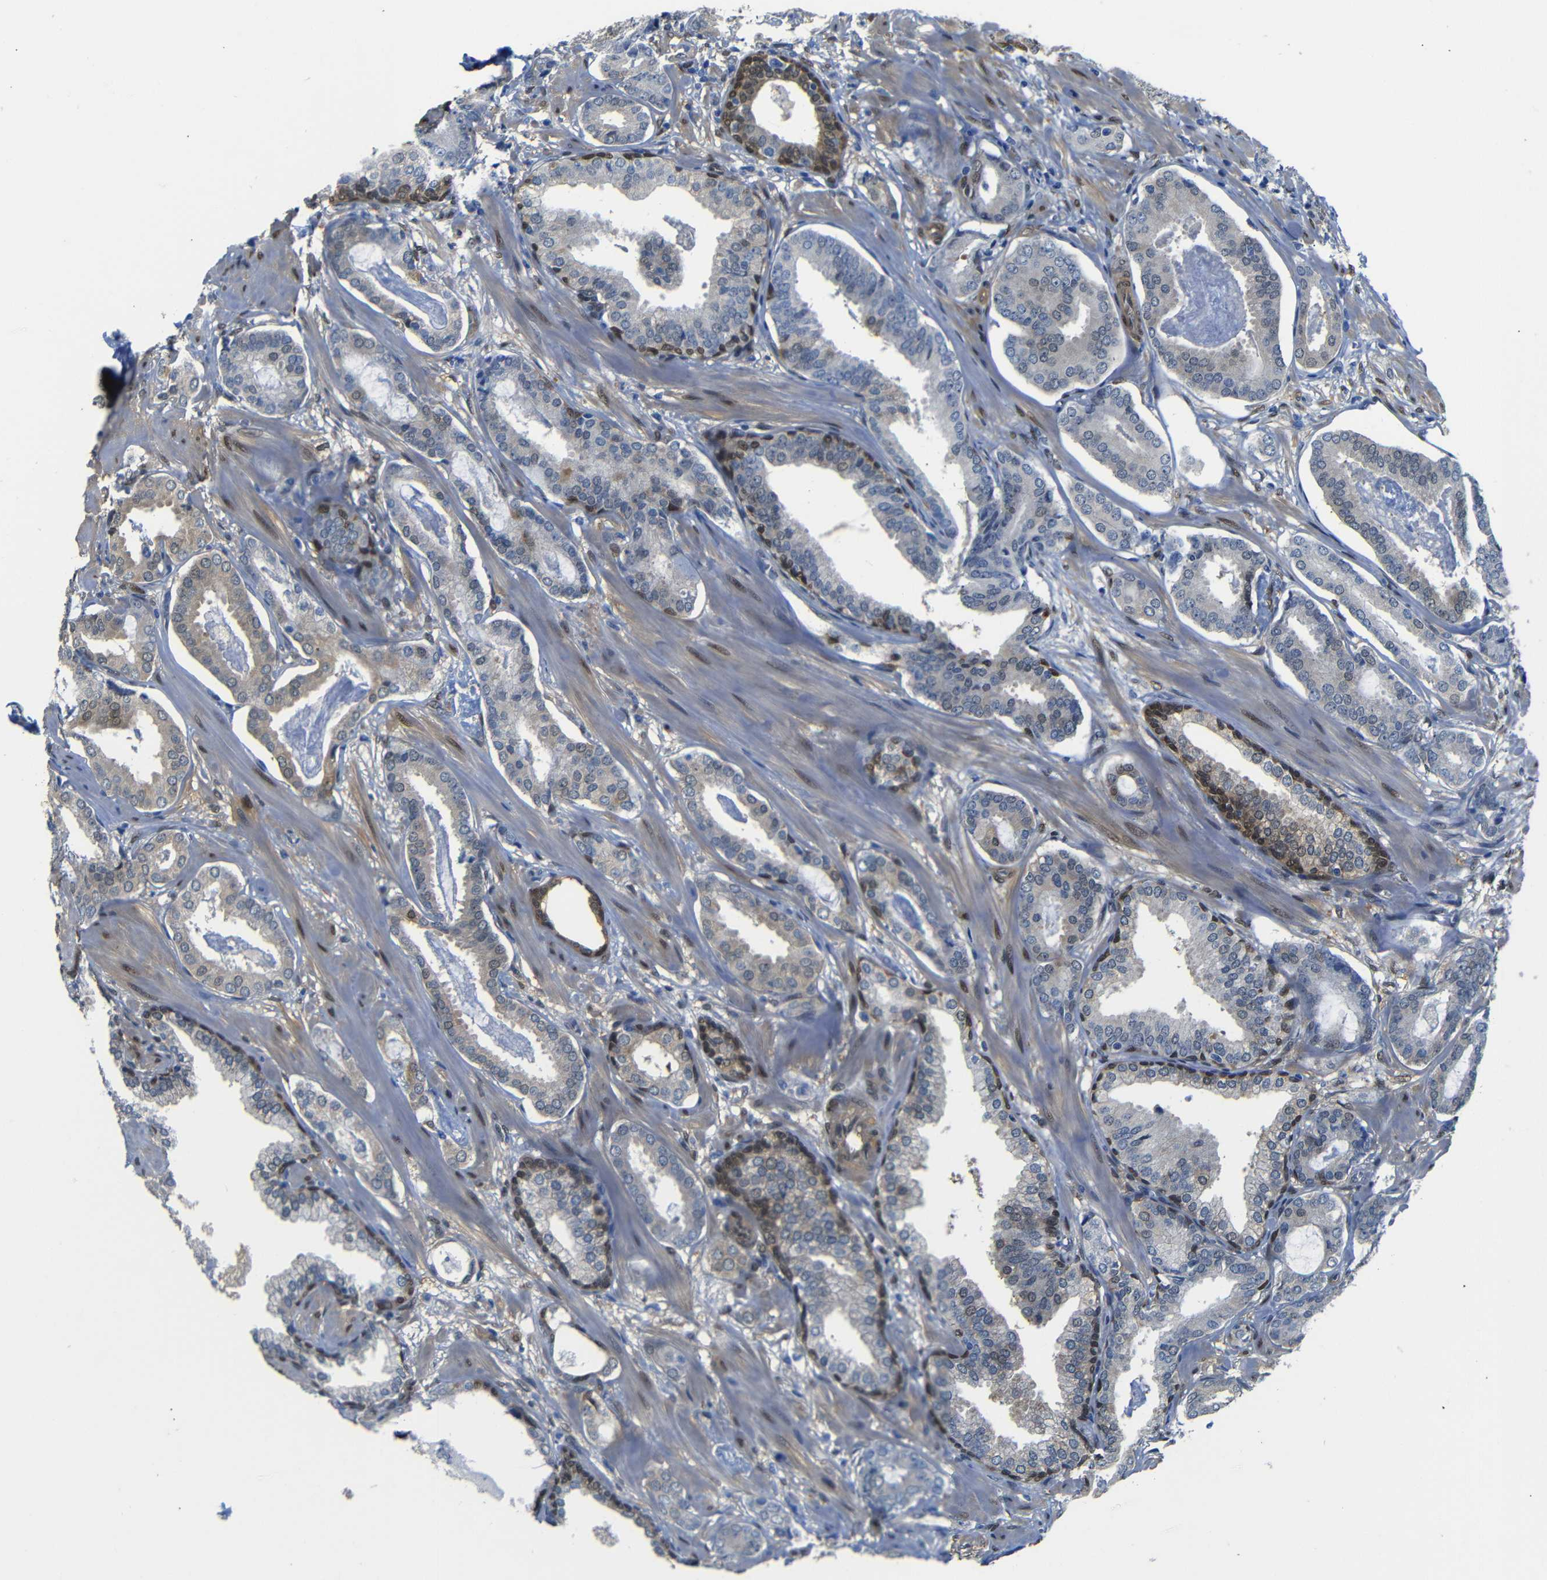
{"staining": {"intensity": "weak", "quantity": "<25%", "location": "cytoplasmic/membranous,nuclear"}, "tissue": "prostate cancer", "cell_type": "Tumor cells", "image_type": "cancer", "snomed": [{"axis": "morphology", "description": "Adenocarcinoma, Low grade"}, {"axis": "topography", "description": "Prostate"}], "caption": "Prostate cancer was stained to show a protein in brown. There is no significant expression in tumor cells. (DAB (3,3'-diaminobenzidine) immunohistochemistry, high magnification).", "gene": "YAP1", "patient": {"sex": "male", "age": 53}}